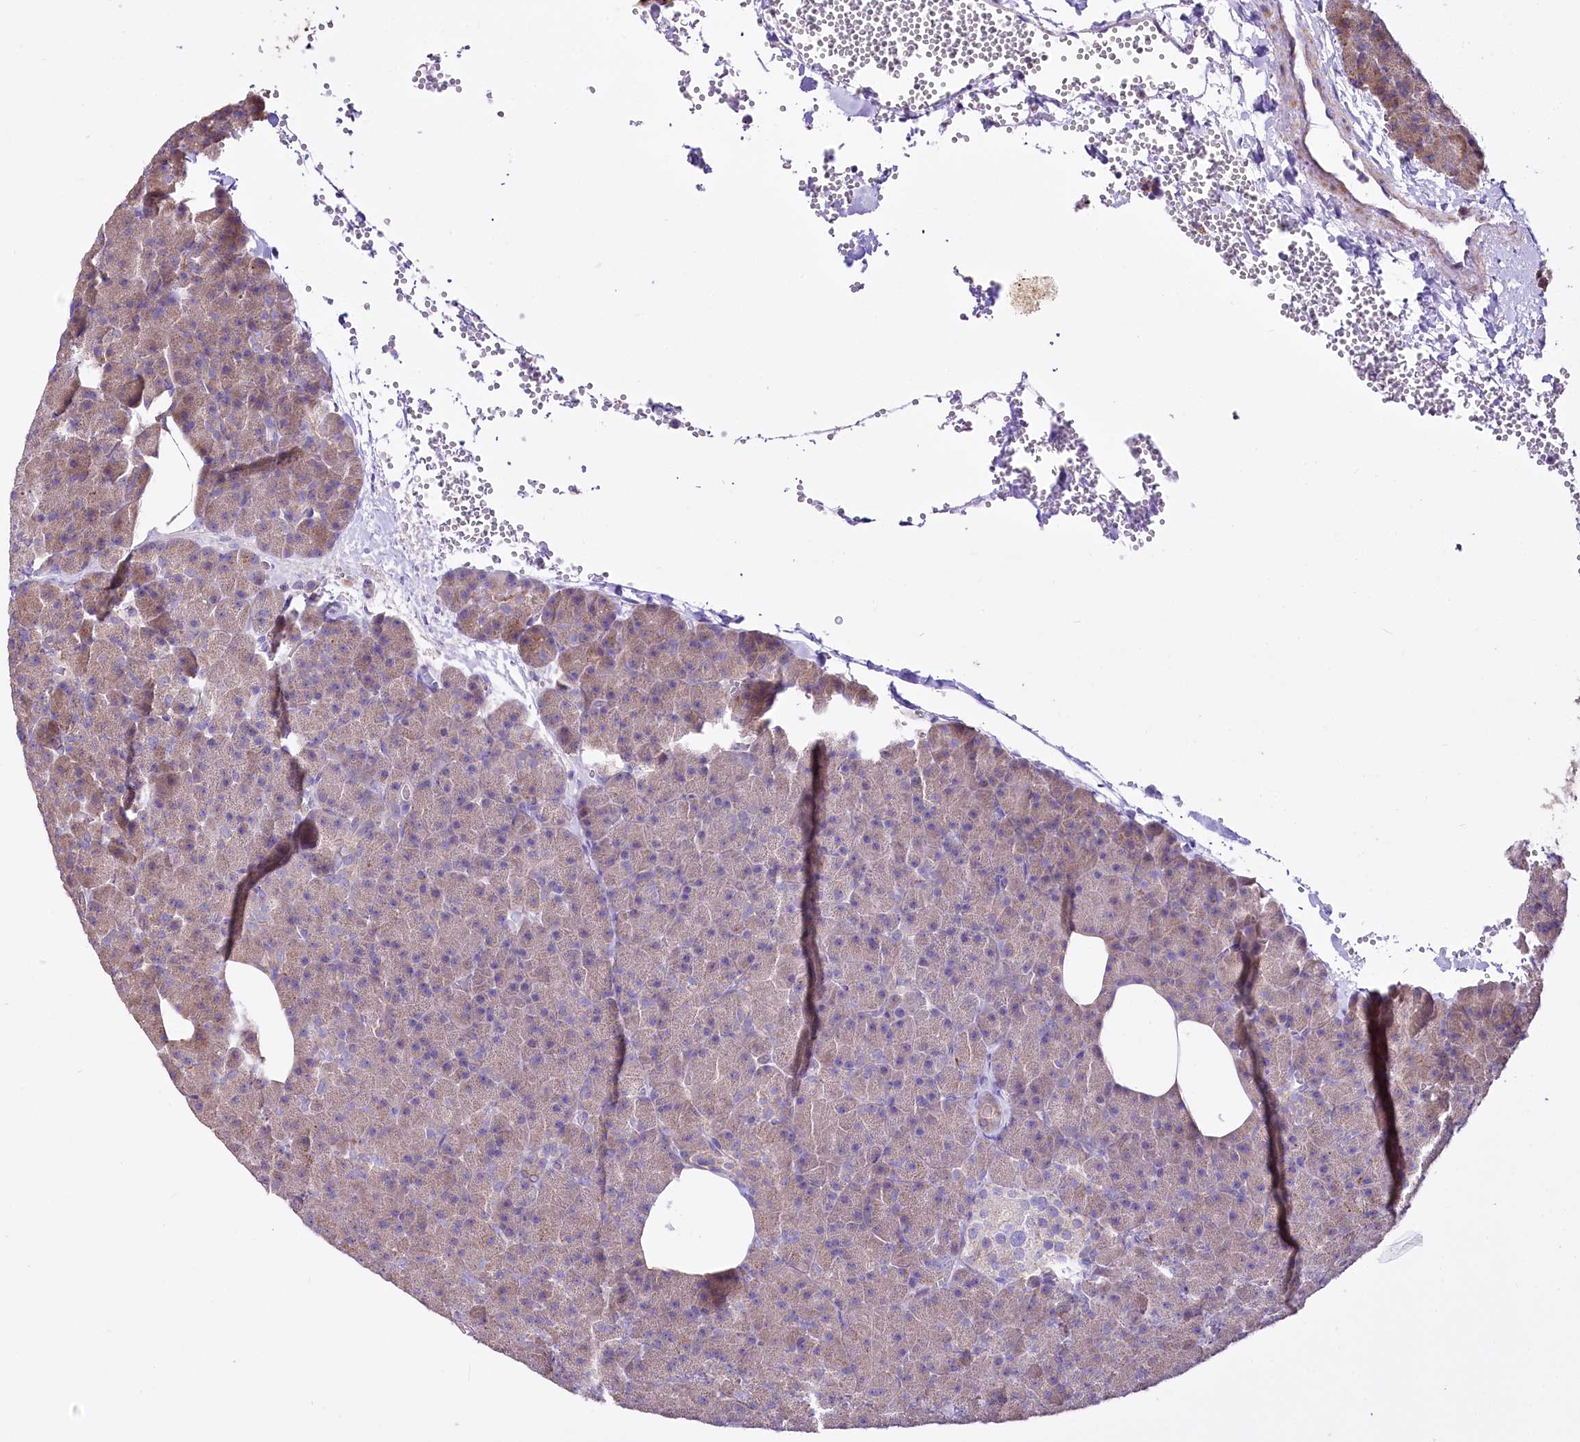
{"staining": {"intensity": "moderate", "quantity": "25%-75%", "location": "cytoplasmic/membranous"}, "tissue": "pancreas", "cell_type": "Exocrine glandular cells", "image_type": "normal", "snomed": [{"axis": "morphology", "description": "Normal tissue, NOS"}, {"axis": "morphology", "description": "Carcinoid, malignant, NOS"}, {"axis": "topography", "description": "Pancreas"}], "caption": "Moderate cytoplasmic/membranous expression is identified in about 25%-75% of exocrine glandular cells in normal pancreas. Nuclei are stained in blue.", "gene": "PTER", "patient": {"sex": "female", "age": 35}}